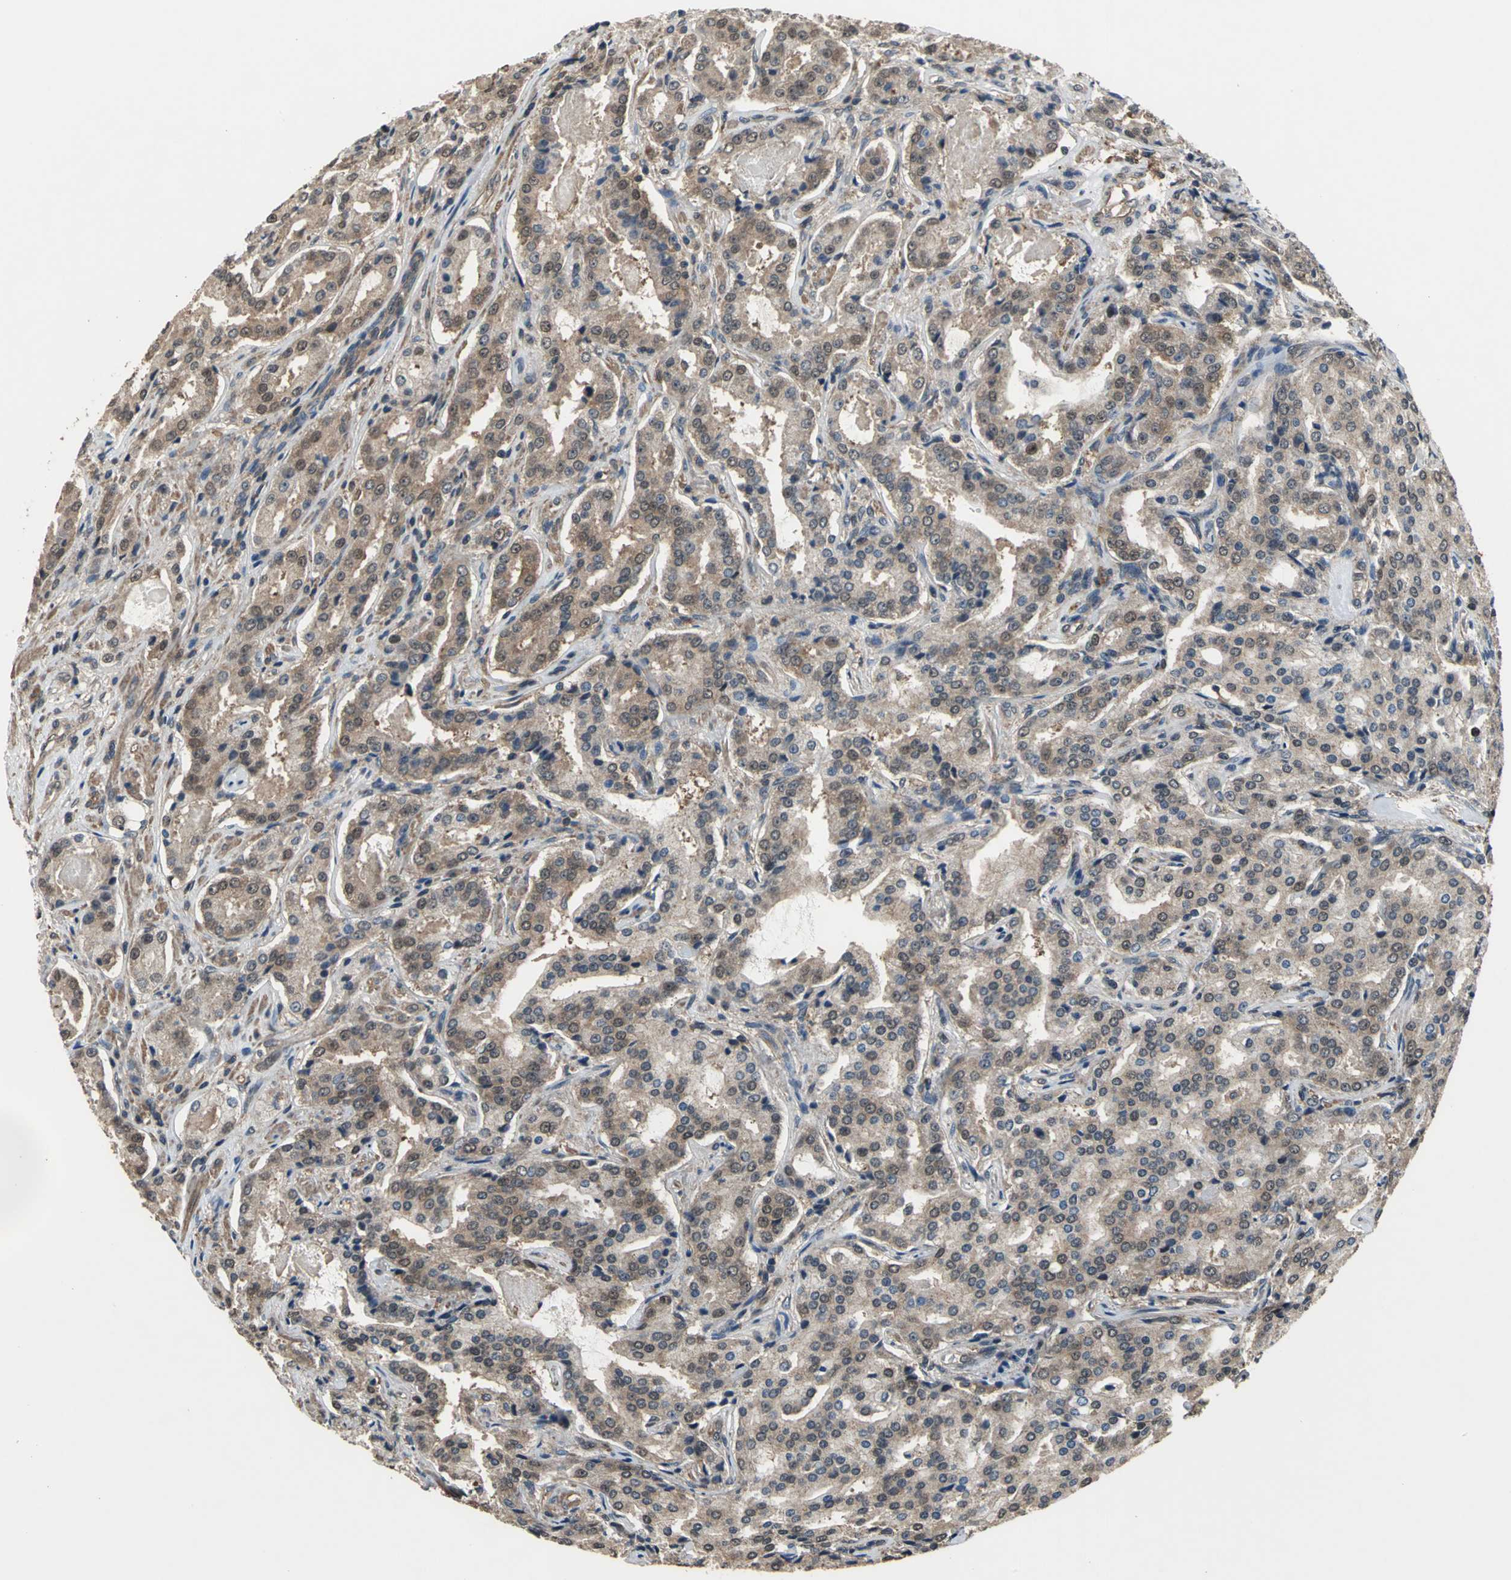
{"staining": {"intensity": "weak", "quantity": ">75%", "location": "cytoplasmic/membranous"}, "tissue": "prostate cancer", "cell_type": "Tumor cells", "image_type": "cancer", "snomed": [{"axis": "morphology", "description": "Adenocarcinoma, High grade"}, {"axis": "topography", "description": "Prostate"}], "caption": "Brown immunohistochemical staining in prostate cancer (high-grade adenocarcinoma) demonstrates weak cytoplasmic/membranous positivity in approximately >75% of tumor cells.", "gene": "EIF2B2", "patient": {"sex": "male", "age": 72}}